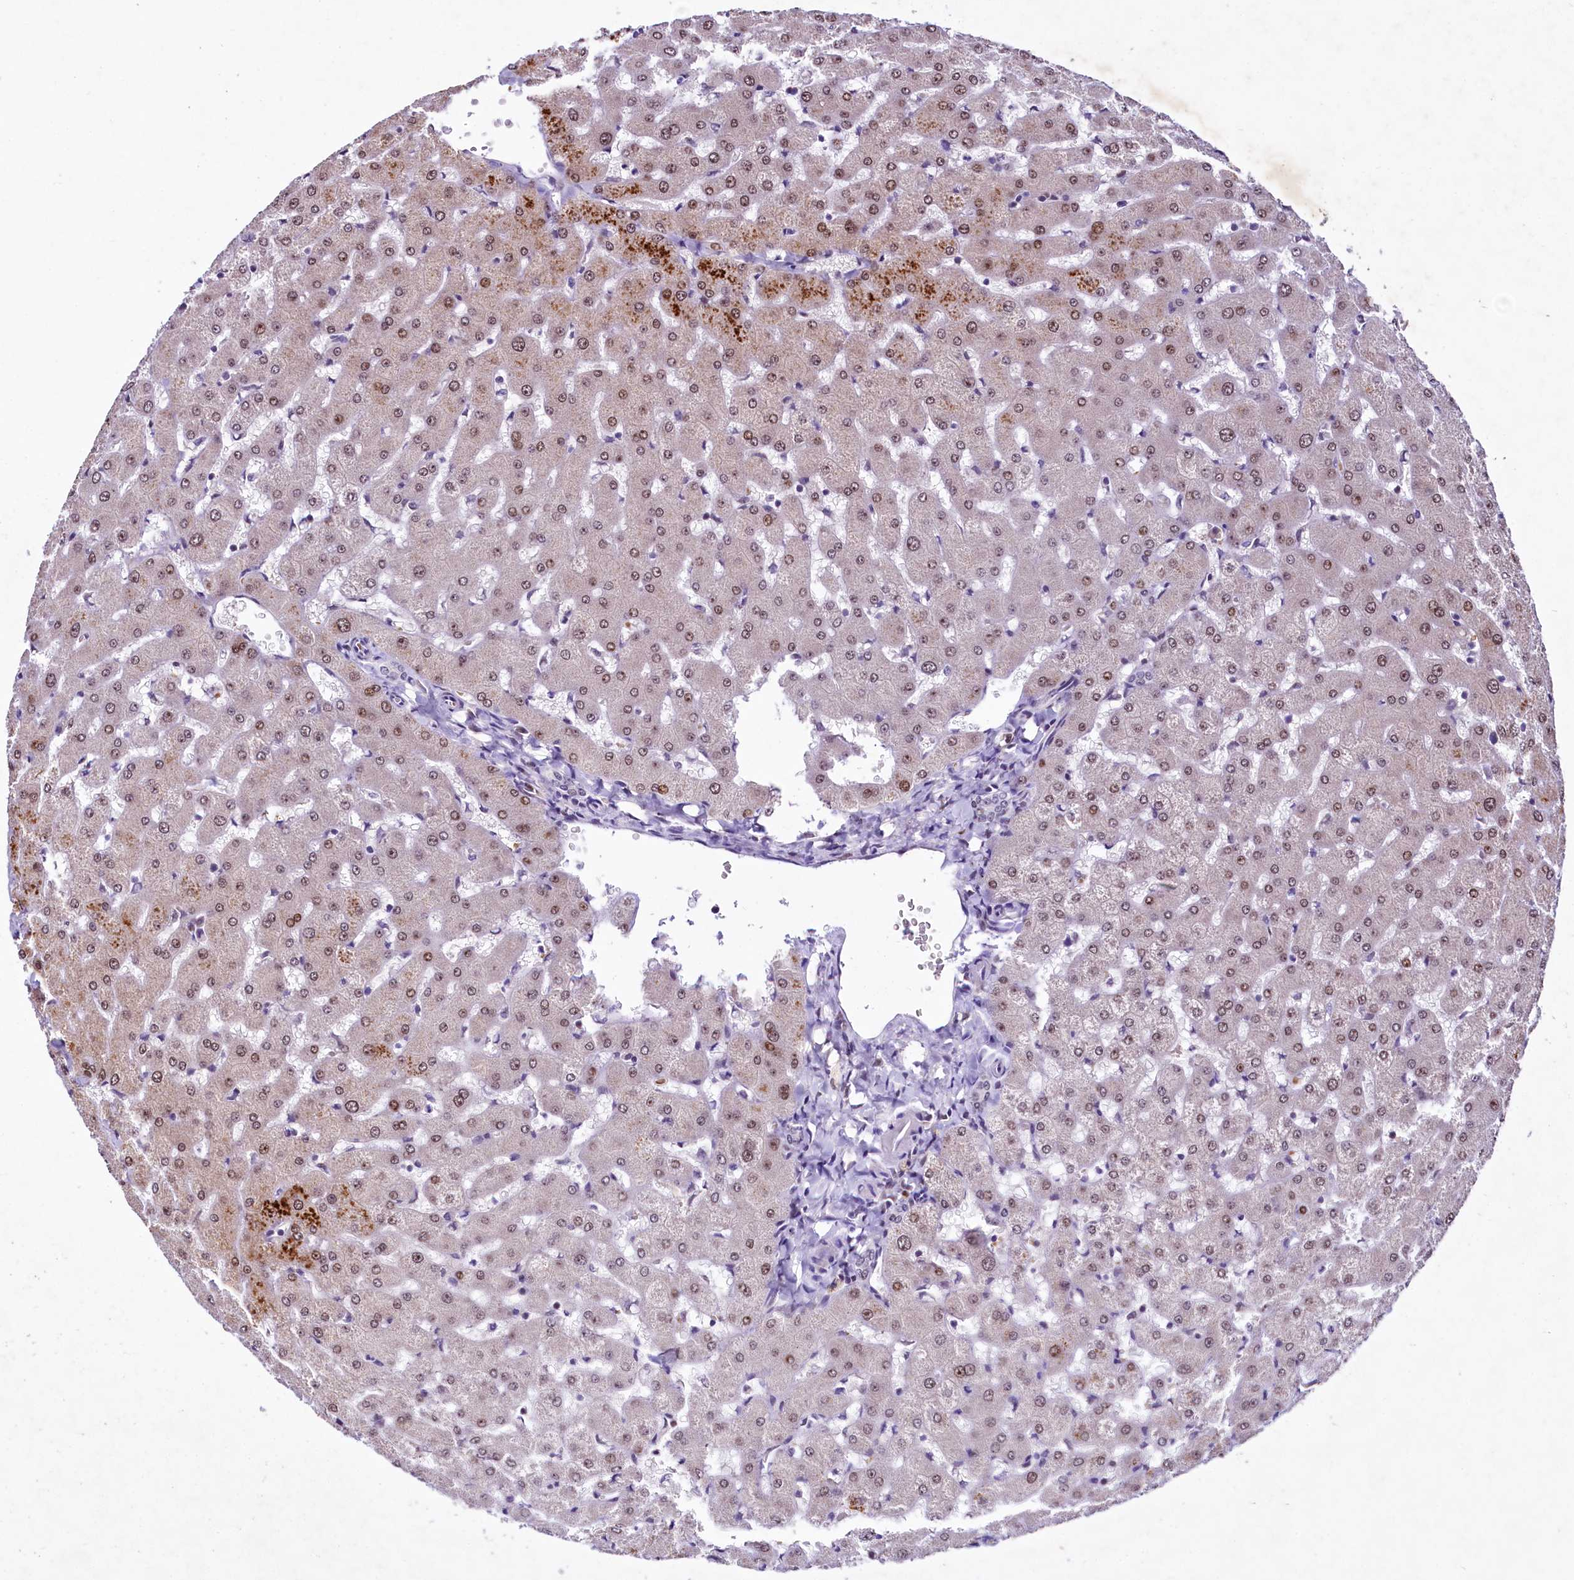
{"staining": {"intensity": "negative", "quantity": "none", "location": "none"}, "tissue": "liver", "cell_type": "Cholangiocytes", "image_type": "normal", "snomed": [{"axis": "morphology", "description": "Normal tissue, NOS"}, {"axis": "topography", "description": "Liver"}], "caption": "This is a histopathology image of immunohistochemistry (IHC) staining of unremarkable liver, which shows no expression in cholangiocytes.", "gene": "LEUTX", "patient": {"sex": "female", "age": 63}}